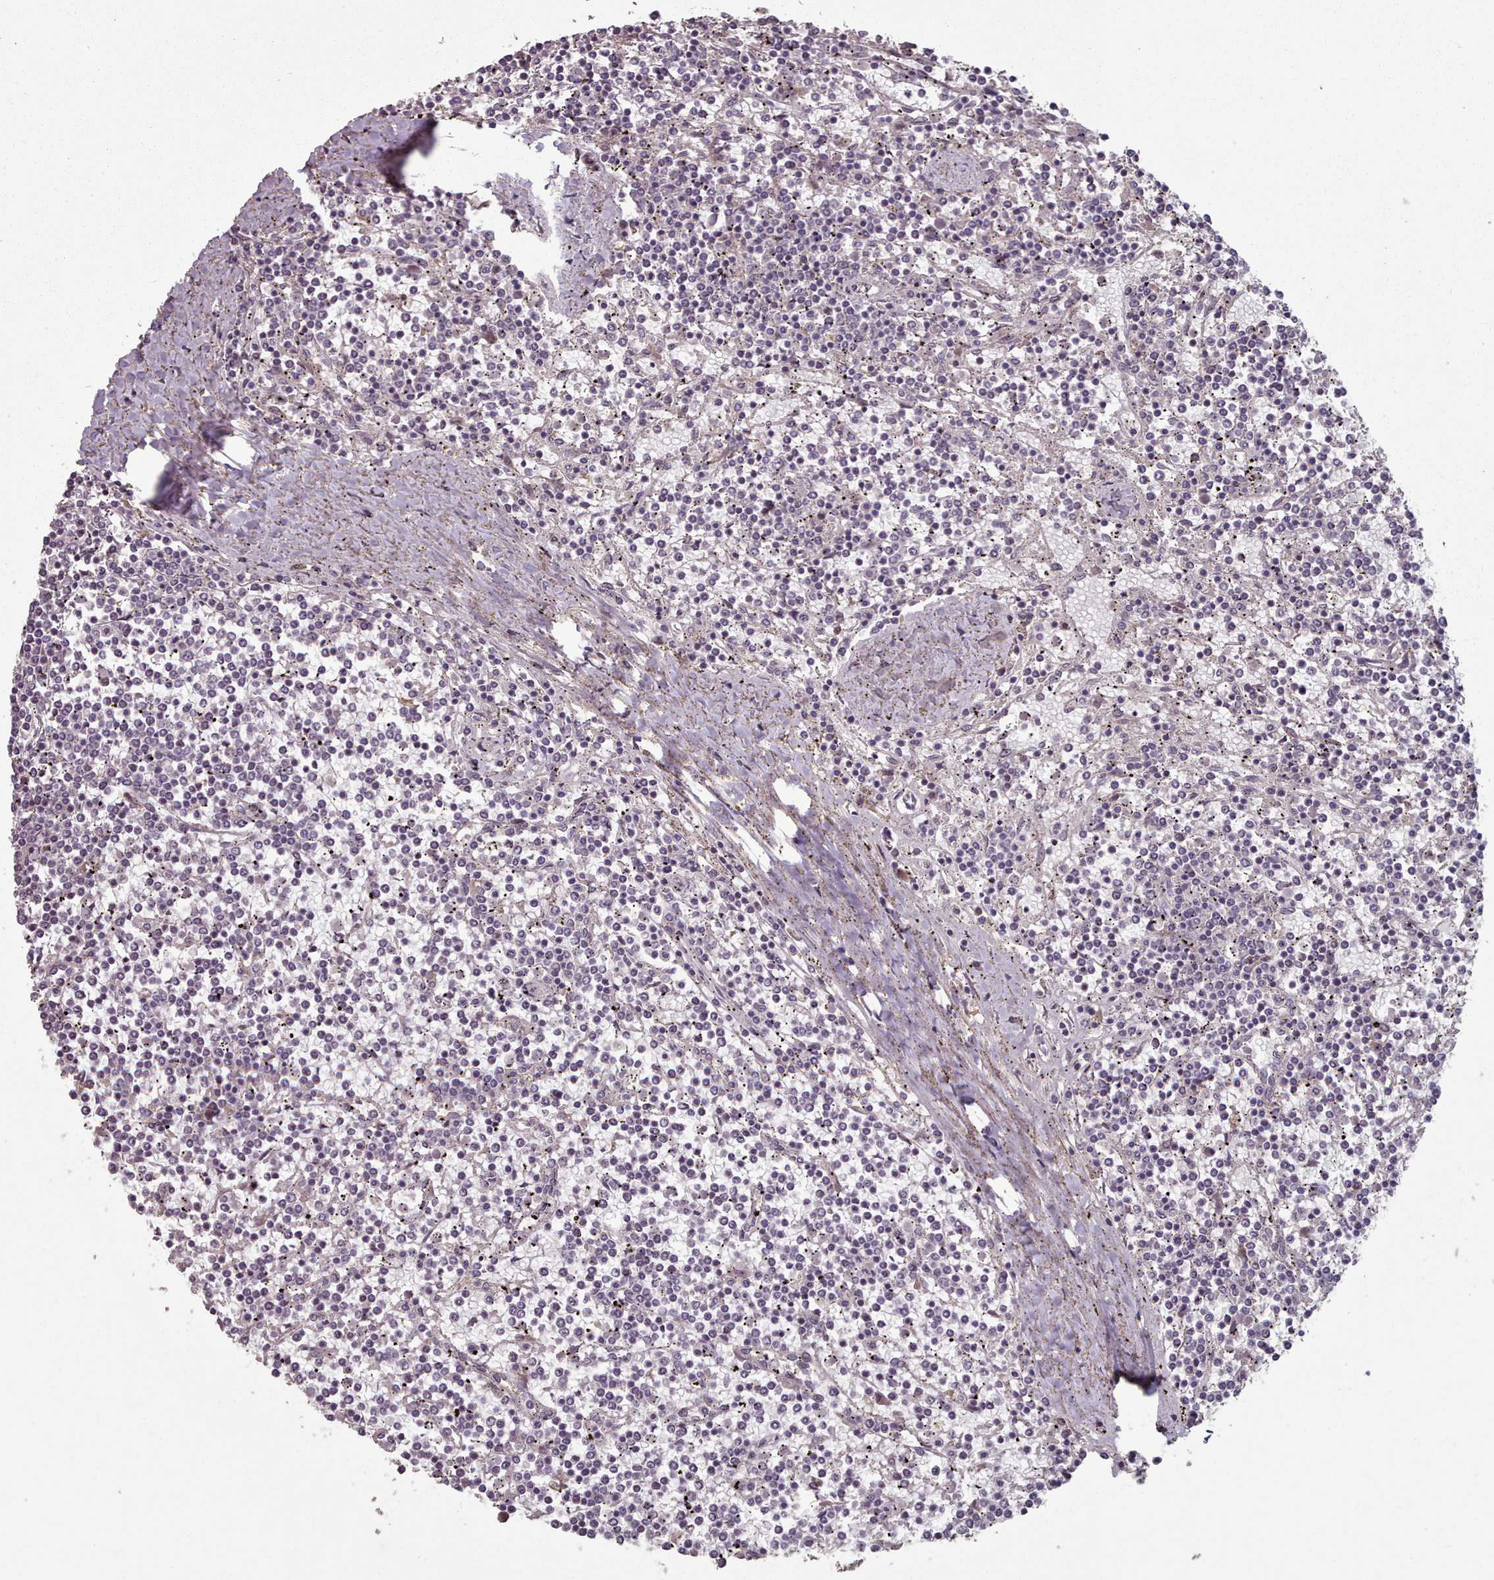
{"staining": {"intensity": "negative", "quantity": "none", "location": "none"}, "tissue": "lymphoma", "cell_type": "Tumor cells", "image_type": "cancer", "snomed": [{"axis": "morphology", "description": "Malignant lymphoma, non-Hodgkin's type, Low grade"}, {"axis": "topography", "description": "Spleen"}], "caption": "Lymphoma stained for a protein using IHC demonstrates no positivity tumor cells.", "gene": "ERCC6L", "patient": {"sex": "female", "age": 19}}